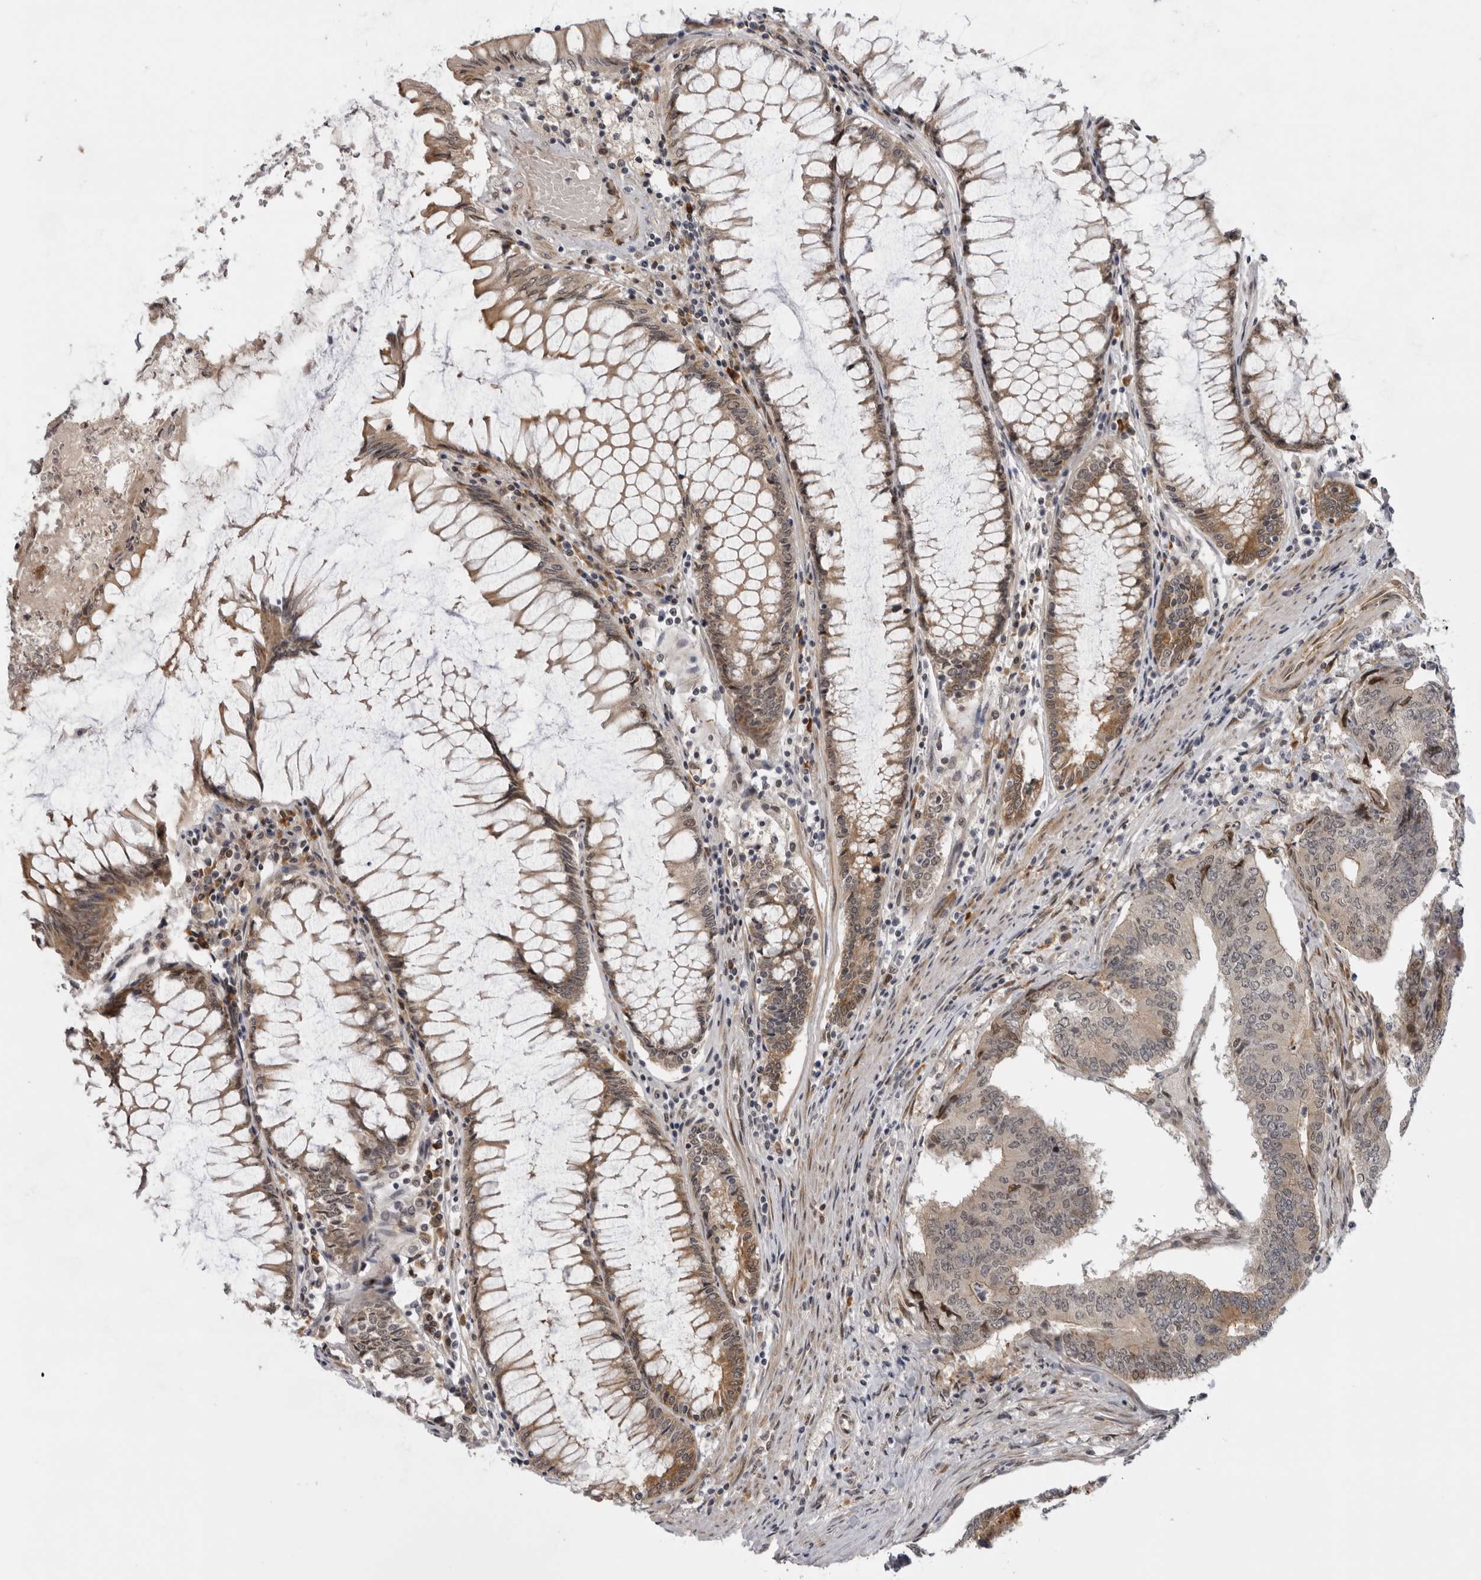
{"staining": {"intensity": "moderate", "quantity": "<25%", "location": "nuclear"}, "tissue": "colorectal cancer", "cell_type": "Tumor cells", "image_type": "cancer", "snomed": [{"axis": "morphology", "description": "Adenocarcinoma, NOS"}, {"axis": "topography", "description": "Colon"}], "caption": "An immunohistochemistry image of neoplastic tissue is shown. Protein staining in brown highlights moderate nuclear positivity in colorectal cancer (adenocarcinoma) within tumor cells.", "gene": "ALPK2", "patient": {"sex": "female", "age": 67}}